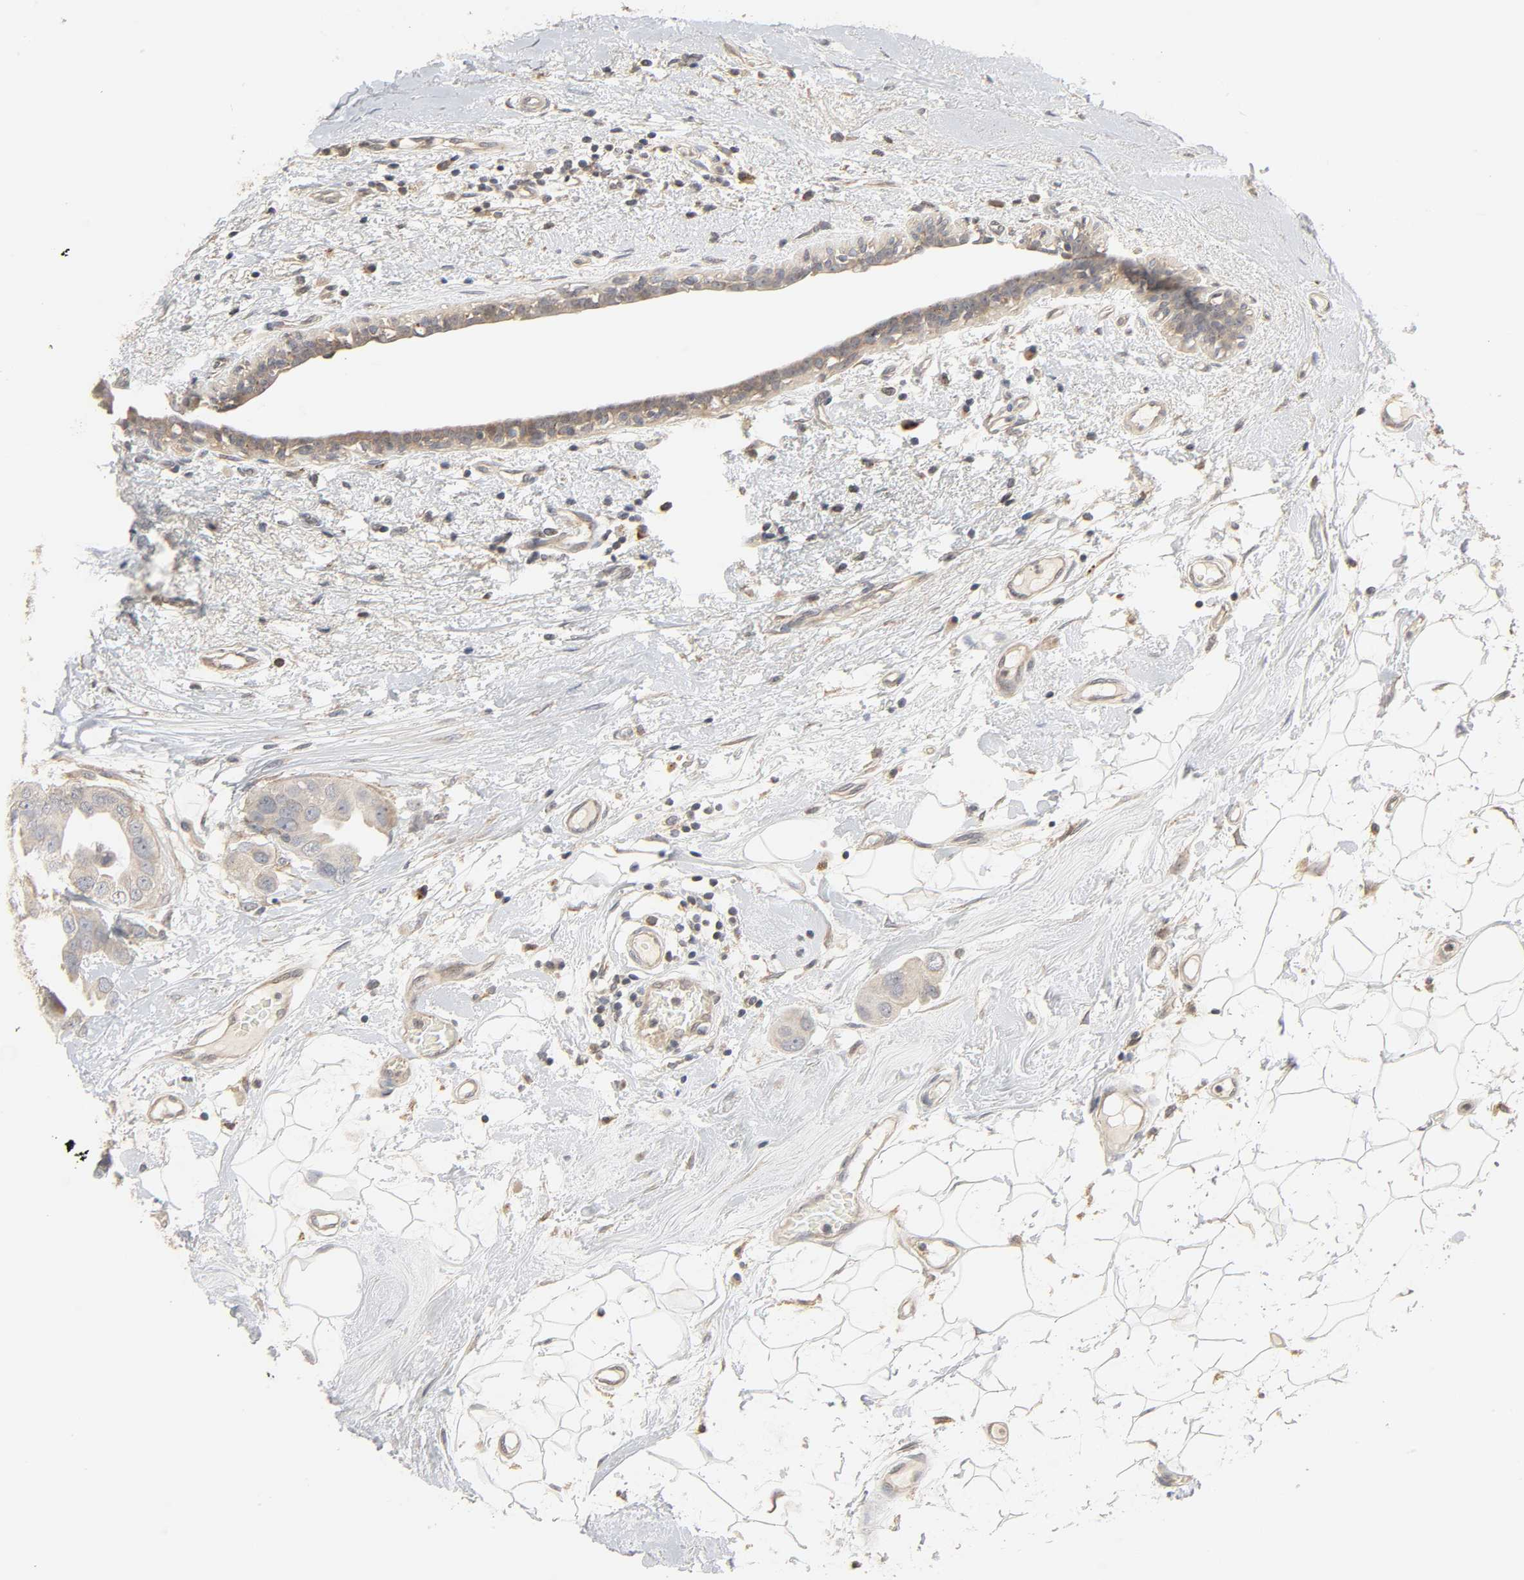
{"staining": {"intensity": "weak", "quantity": ">75%", "location": "cytoplasmic/membranous"}, "tissue": "breast cancer", "cell_type": "Tumor cells", "image_type": "cancer", "snomed": [{"axis": "morphology", "description": "Duct carcinoma"}, {"axis": "topography", "description": "Breast"}], "caption": "A brown stain shows weak cytoplasmic/membranous positivity of a protein in human infiltrating ductal carcinoma (breast) tumor cells. (IHC, brightfield microscopy, high magnification).", "gene": "CLEC4E", "patient": {"sex": "female", "age": 40}}